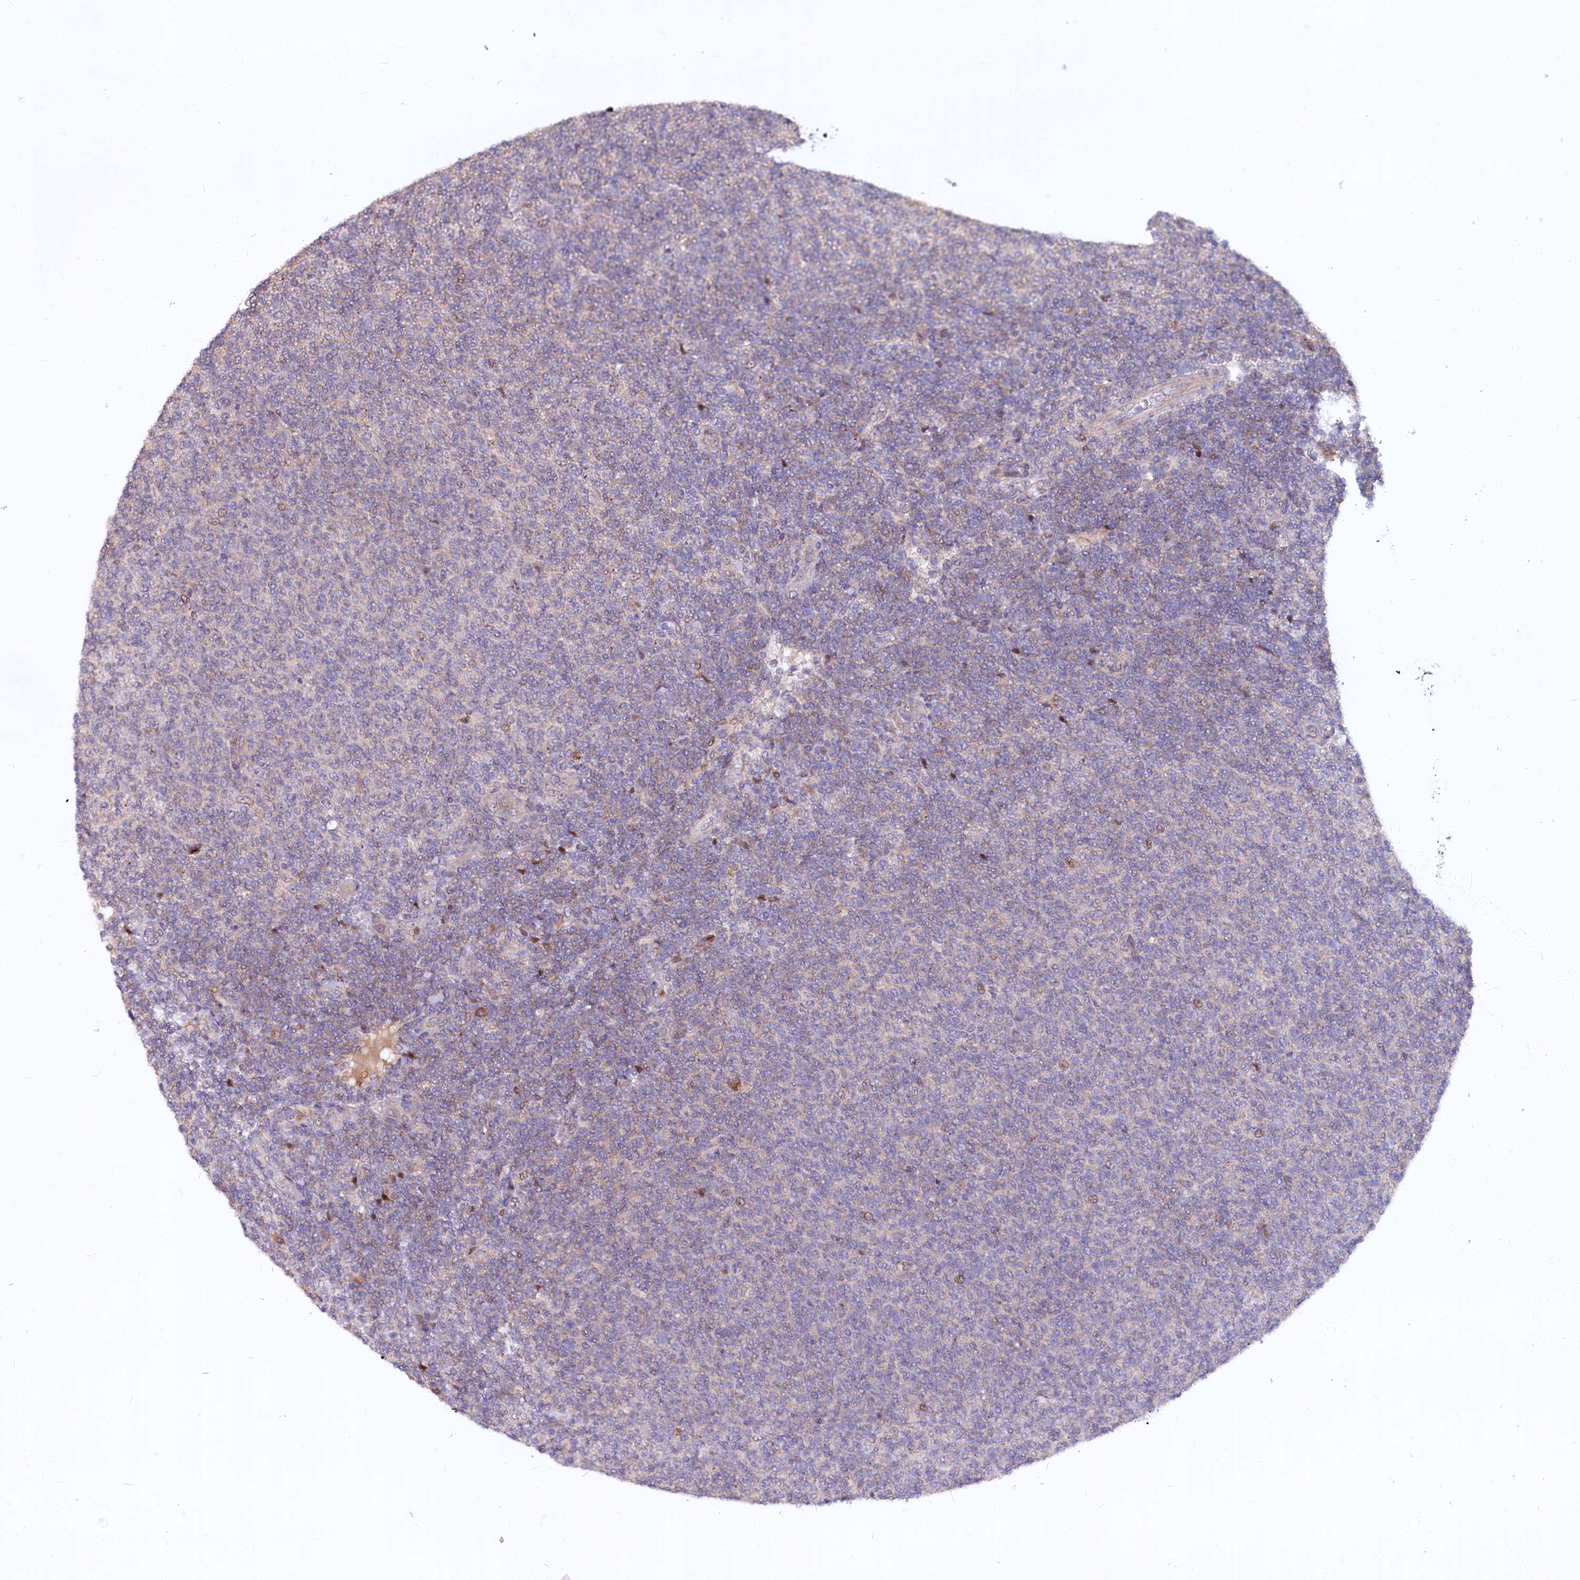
{"staining": {"intensity": "weak", "quantity": "<25%", "location": "cytoplasmic/membranous"}, "tissue": "lymphoma", "cell_type": "Tumor cells", "image_type": "cancer", "snomed": [{"axis": "morphology", "description": "Malignant lymphoma, non-Hodgkin's type, Low grade"}, {"axis": "topography", "description": "Lymph node"}], "caption": "There is no significant positivity in tumor cells of lymphoma.", "gene": "N4BP2L1", "patient": {"sex": "male", "age": 66}}